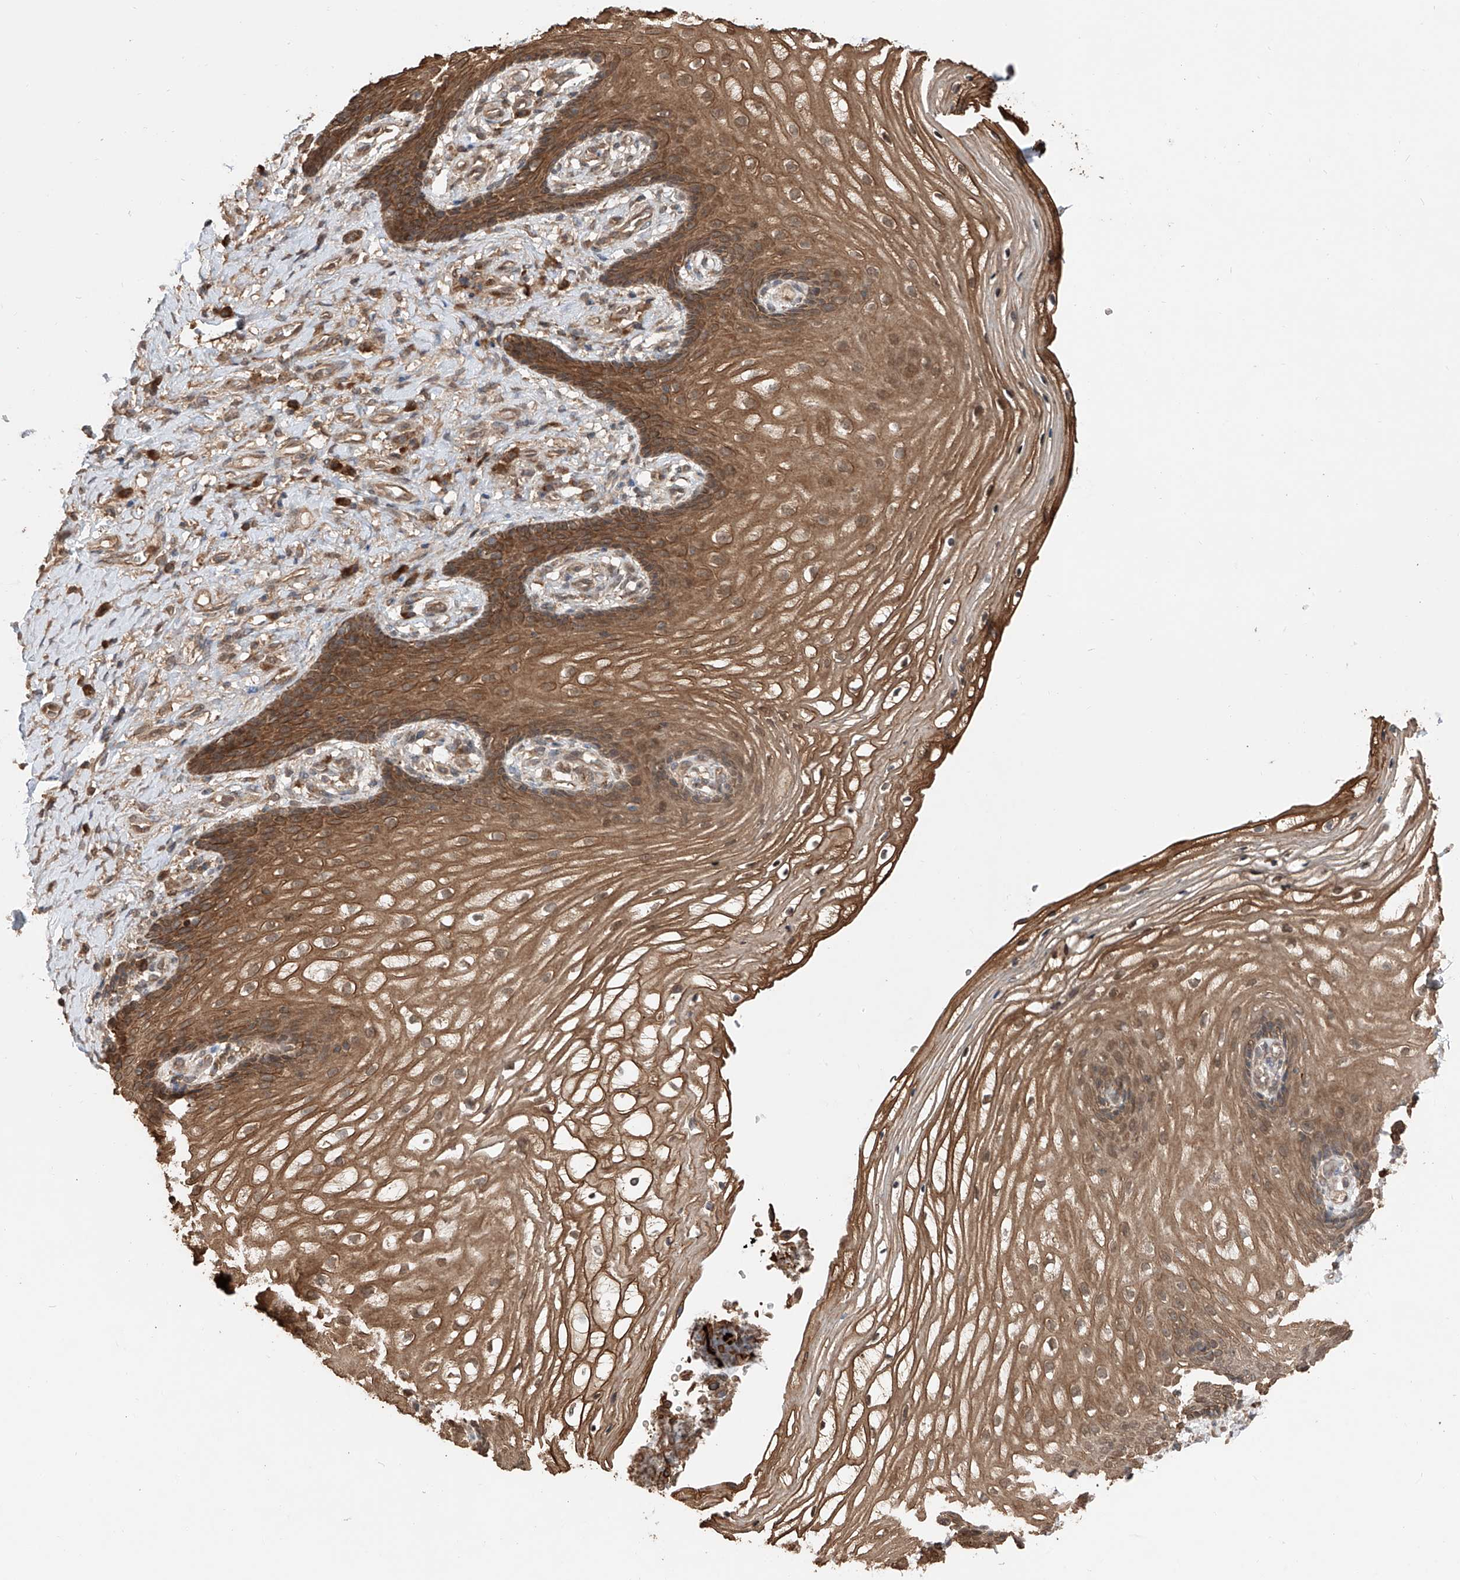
{"staining": {"intensity": "moderate", "quantity": ">75%", "location": "cytoplasmic/membranous"}, "tissue": "vagina", "cell_type": "Squamous epithelial cells", "image_type": "normal", "snomed": [{"axis": "morphology", "description": "Normal tissue, NOS"}, {"axis": "topography", "description": "Vagina"}], "caption": "An image of vagina stained for a protein reveals moderate cytoplasmic/membranous brown staining in squamous epithelial cells.", "gene": "FAM135A", "patient": {"sex": "female", "age": 60}}